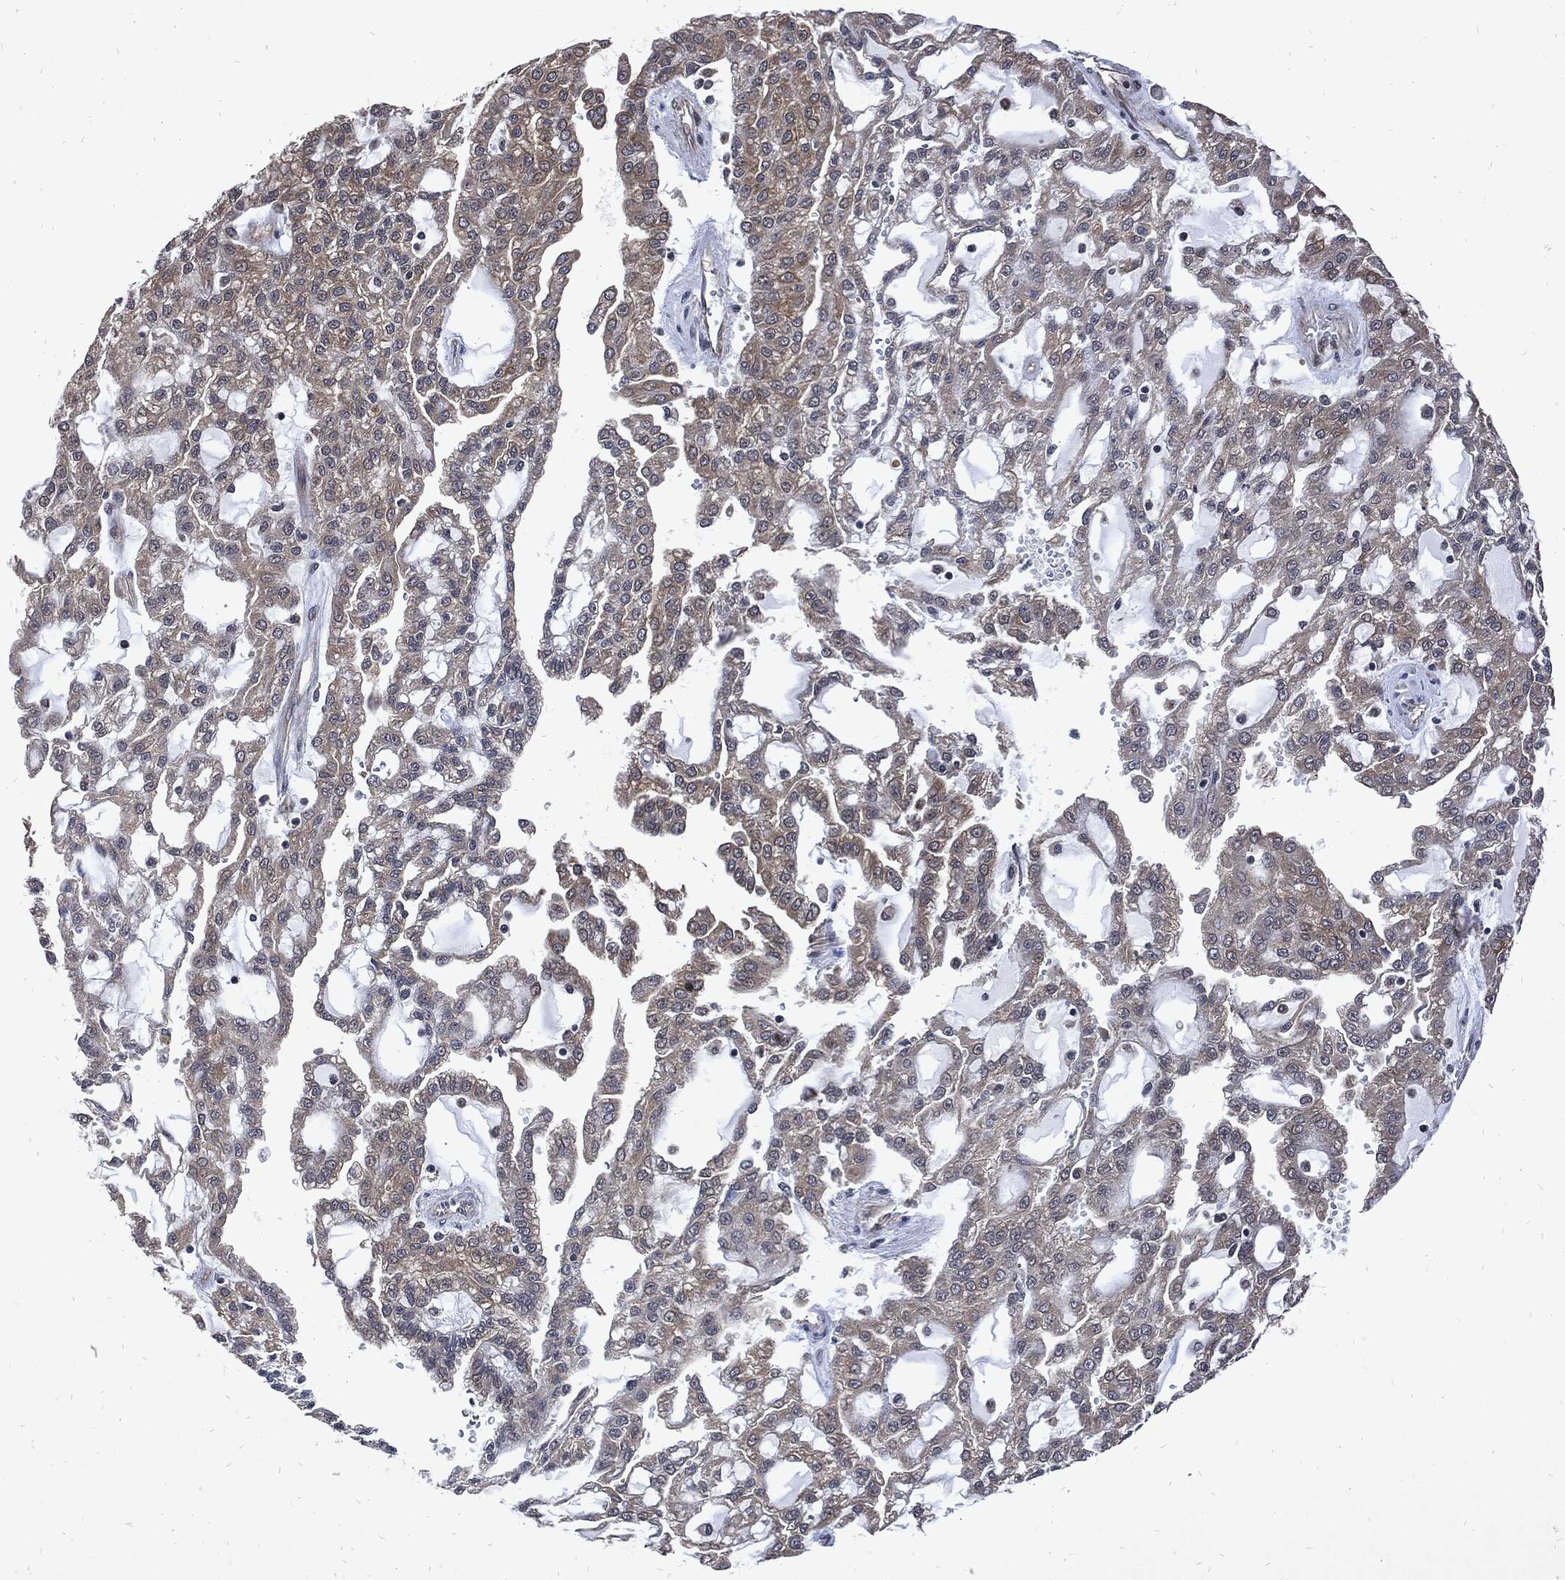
{"staining": {"intensity": "weak", "quantity": "25%-75%", "location": "cytoplasmic/membranous"}, "tissue": "renal cancer", "cell_type": "Tumor cells", "image_type": "cancer", "snomed": [{"axis": "morphology", "description": "Adenocarcinoma, NOS"}, {"axis": "topography", "description": "Kidney"}], "caption": "IHC (DAB (3,3'-diaminobenzidine)) staining of human renal adenocarcinoma reveals weak cytoplasmic/membranous protein staining in about 25%-75% of tumor cells.", "gene": "DCTN1", "patient": {"sex": "male", "age": 63}}